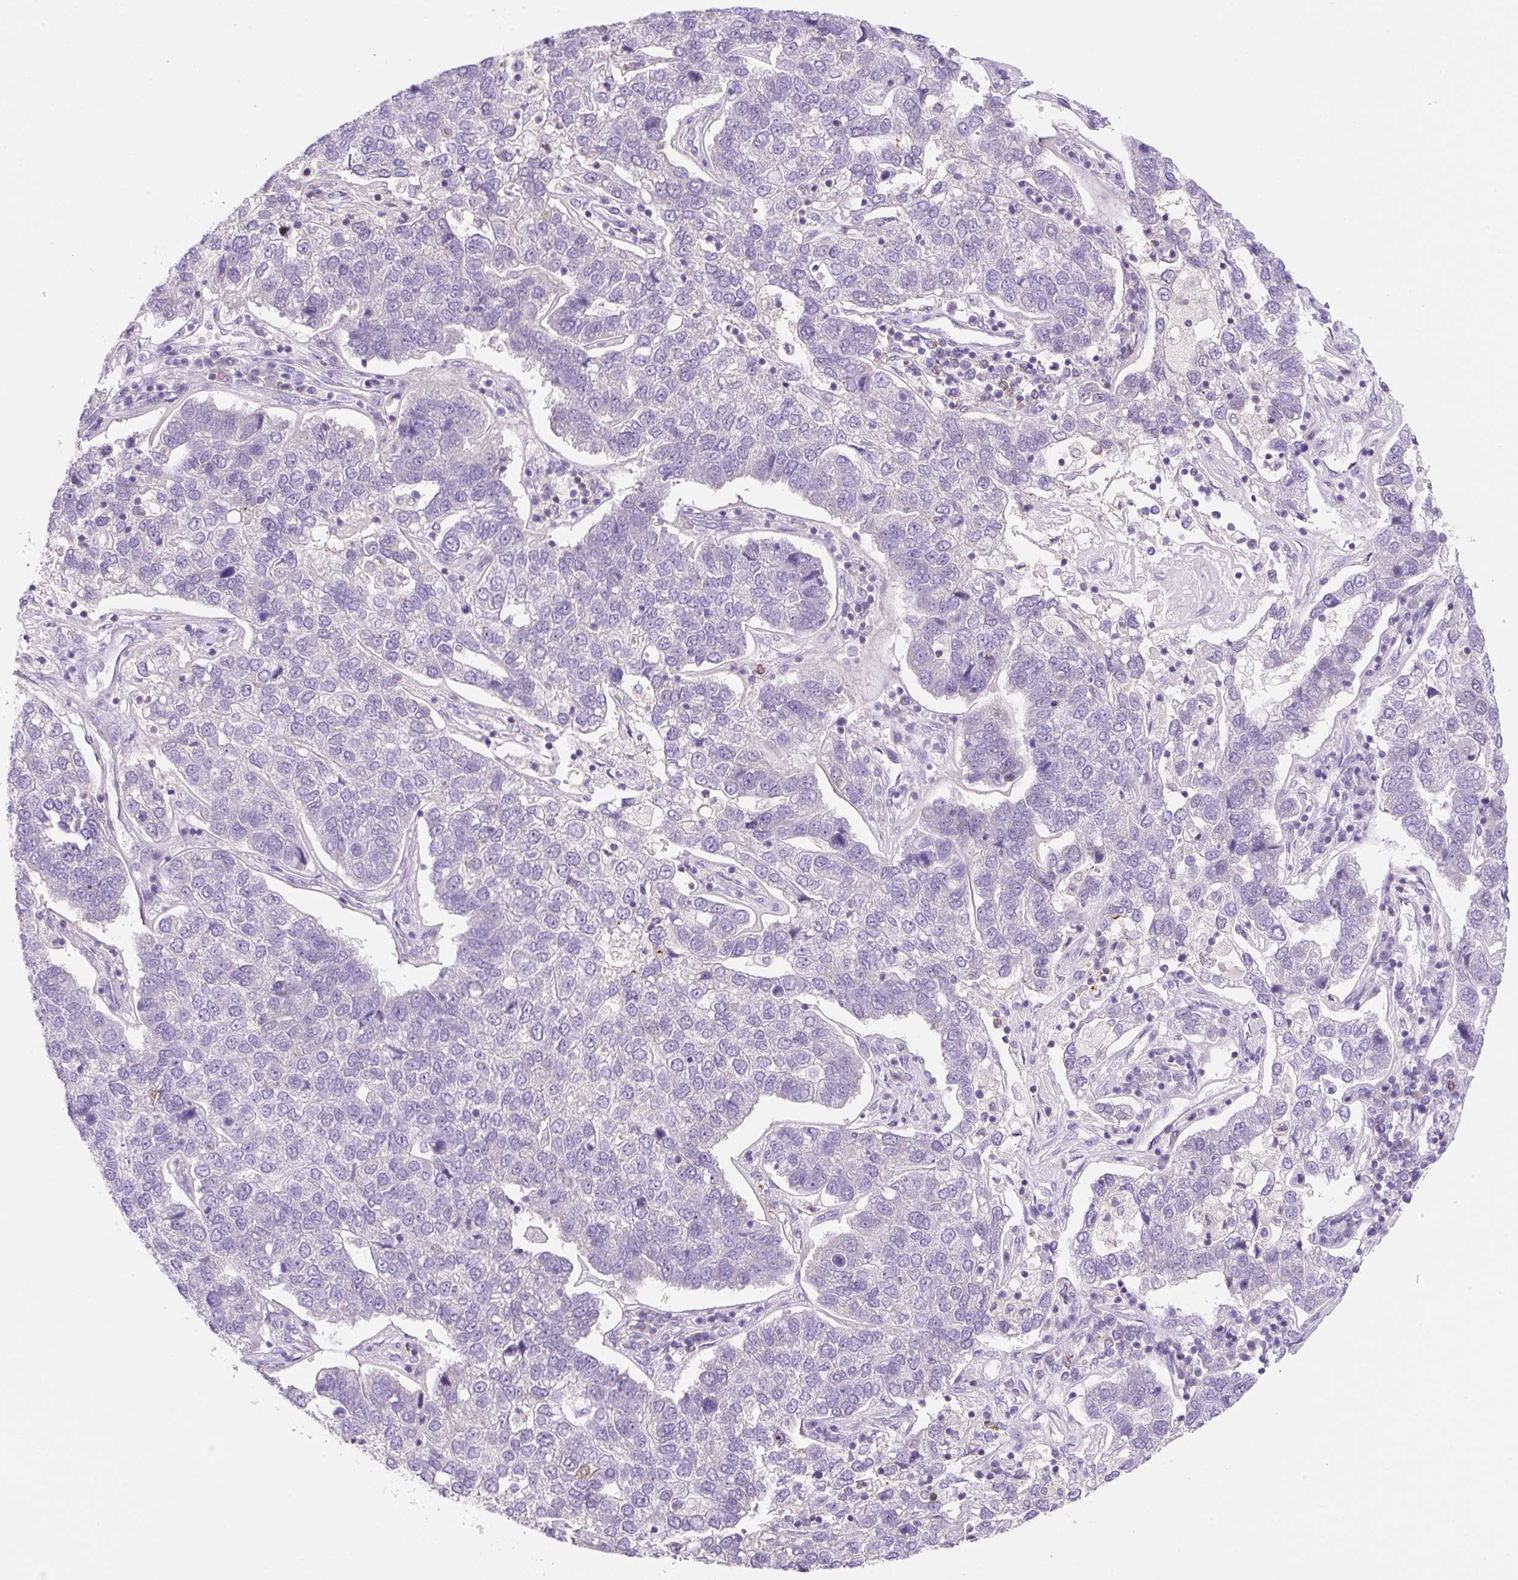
{"staining": {"intensity": "negative", "quantity": "none", "location": "none"}, "tissue": "pancreatic cancer", "cell_type": "Tumor cells", "image_type": "cancer", "snomed": [{"axis": "morphology", "description": "Adenocarcinoma, NOS"}, {"axis": "topography", "description": "Pancreas"}], "caption": "This is a image of immunohistochemistry staining of pancreatic adenocarcinoma, which shows no positivity in tumor cells. (Brightfield microscopy of DAB IHC at high magnification).", "gene": "NDST3", "patient": {"sex": "female", "age": 61}}